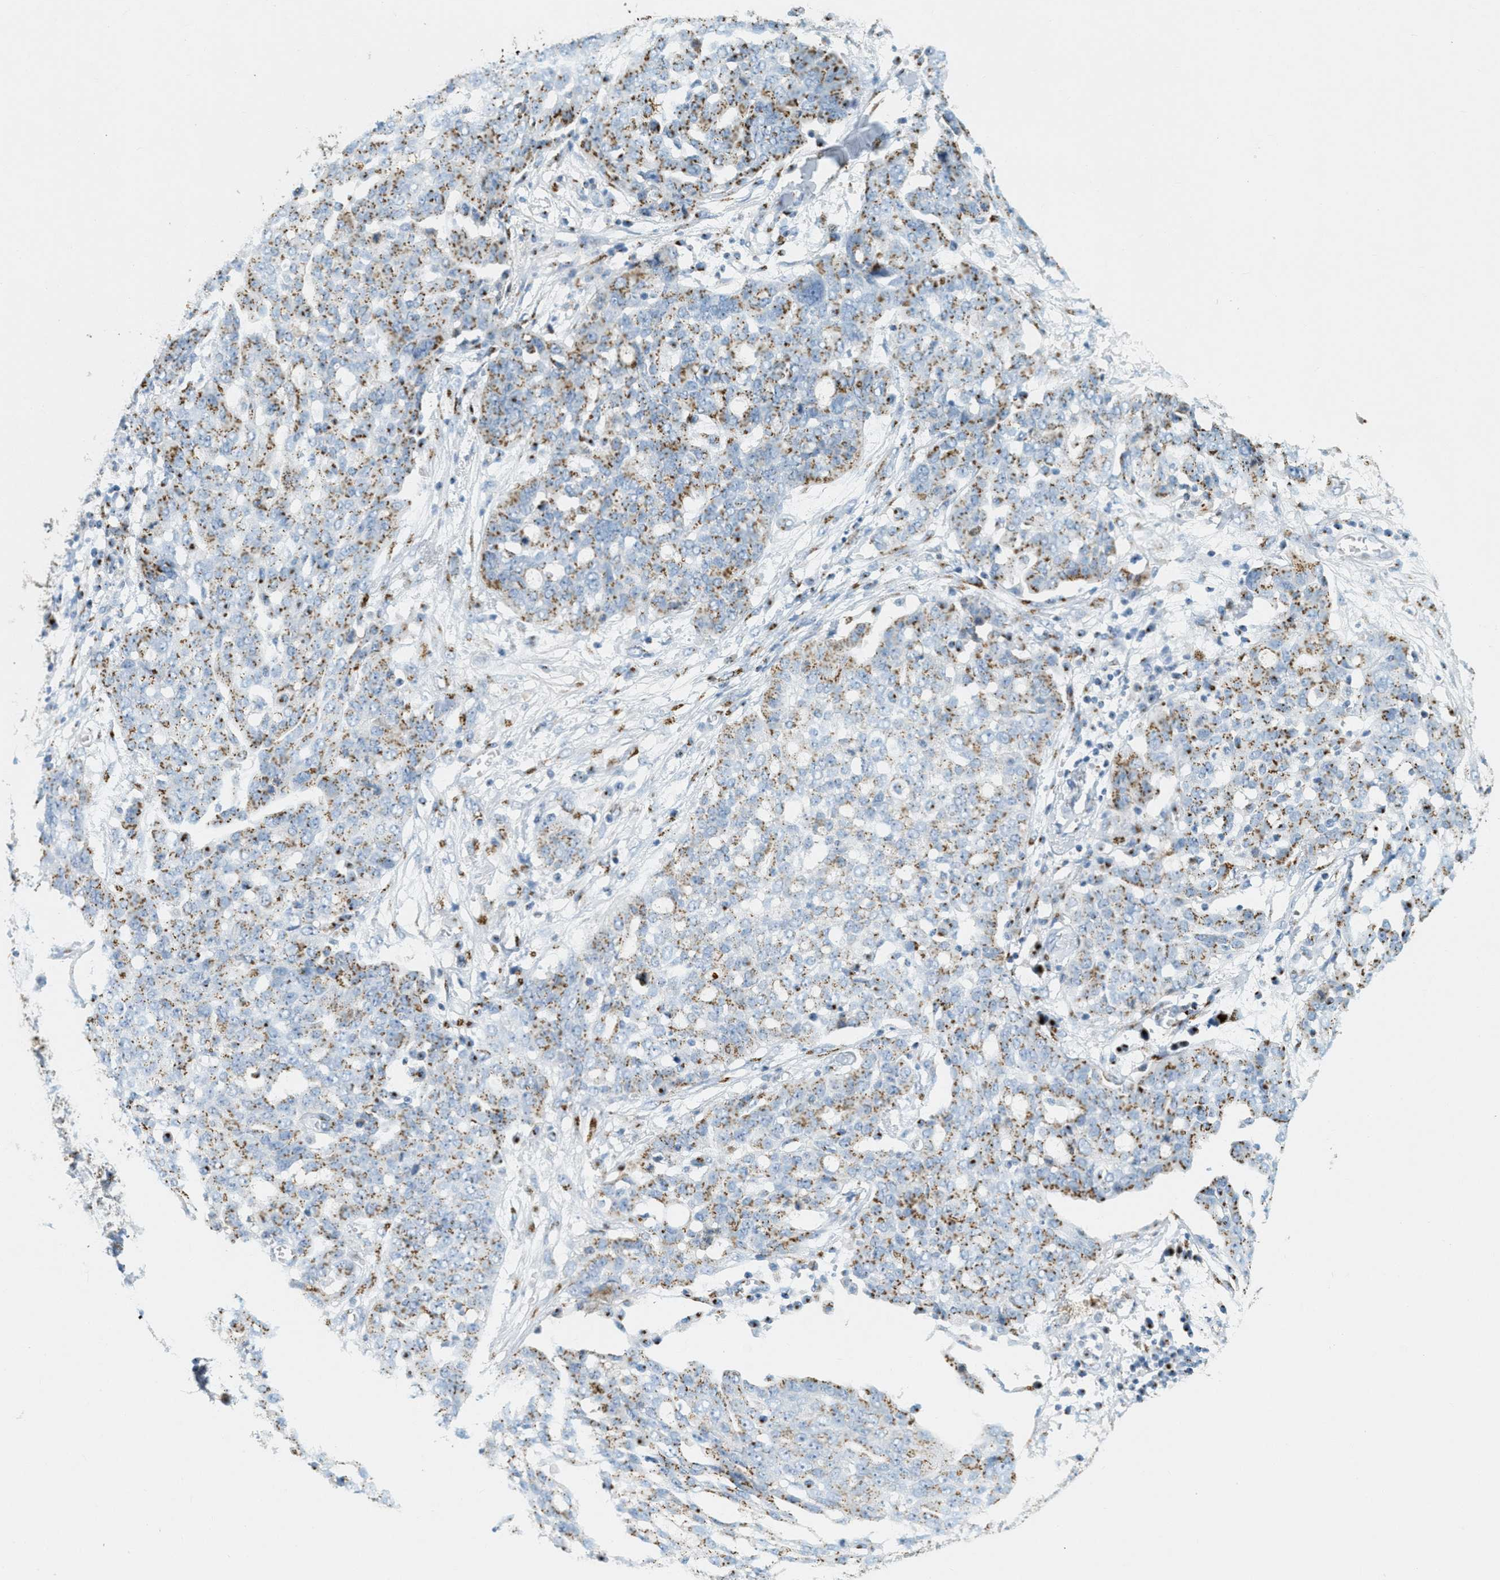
{"staining": {"intensity": "moderate", "quantity": "25%-75%", "location": "cytoplasmic/membranous"}, "tissue": "ovarian cancer", "cell_type": "Tumor cells", "image_type": "cancer", "snomed": [{"axis": "morphology", "description": "Cystadenocarcinoma, serous, NOS"}, {"axis": "topography", "description": "Soft tissue"}, {"axis": "topography", "description": "Ovary"}], "caption": "Ovarian cancer stained with a brown dye reveals moderate cytoplasmic/membranous positive staining in approximately 25%-75% of tumor cells.", "gene": "ENTPD4", "patient": {"sex": "female", "age": 57}}